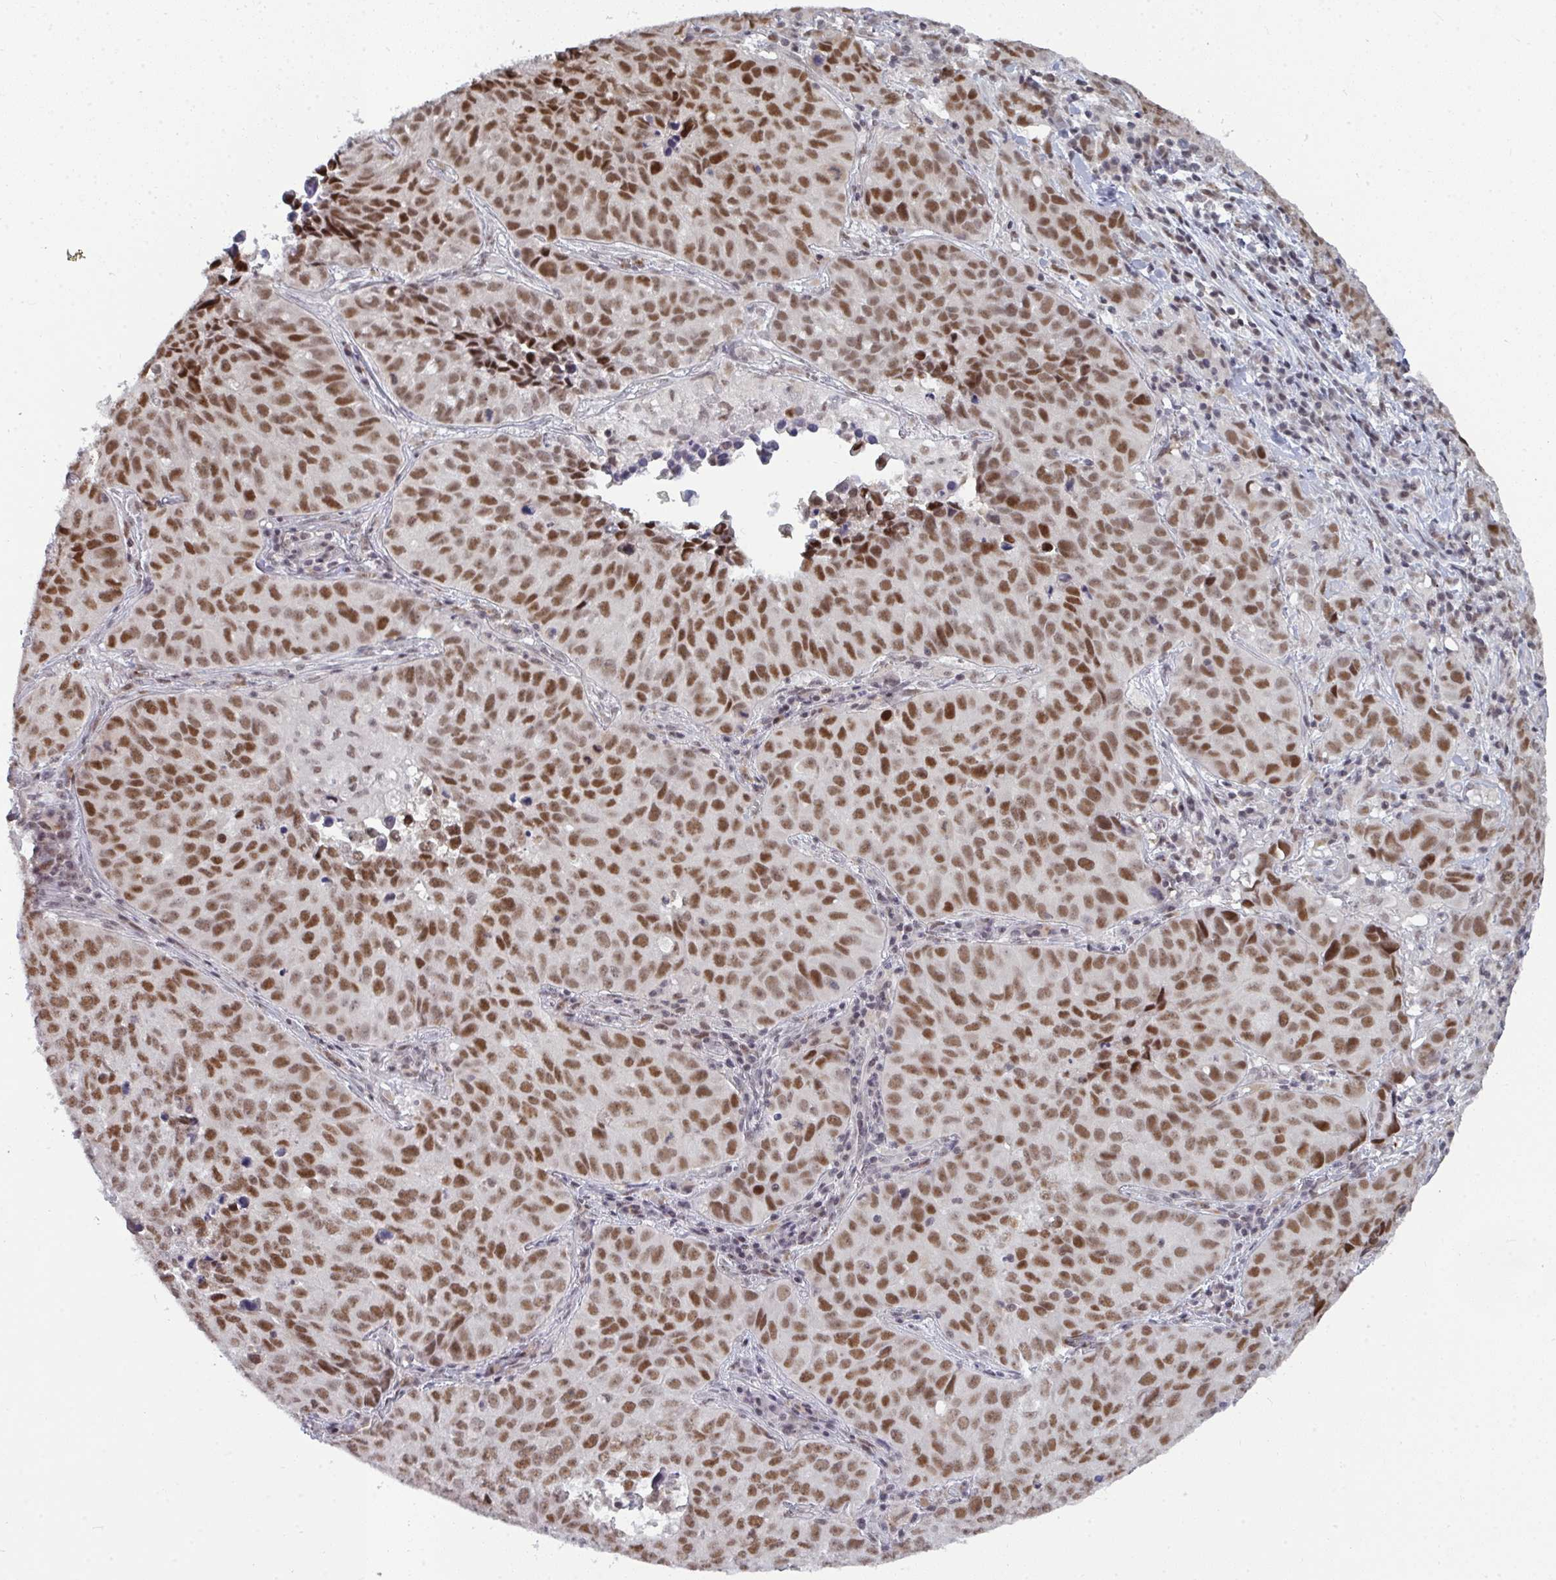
{"staining": {"intensity": "strong", "quantity": ">75%", "location": "nuclear"}, "tissue": "lung cancer", "cell_type": "Tumor cells", "image_type": "cancer", "snomed": [{"axis": "morphology", "description": "Adenocarcinoma, NOS"}, {"axis": "topography", "description": "Lung"}], "caption": "Protein staining of lung cancer tissue displays strong nuclear expression in about >75% of tumor cells.", "gene": "ATF1", "patient": {"sex": "female", "age": 50}}